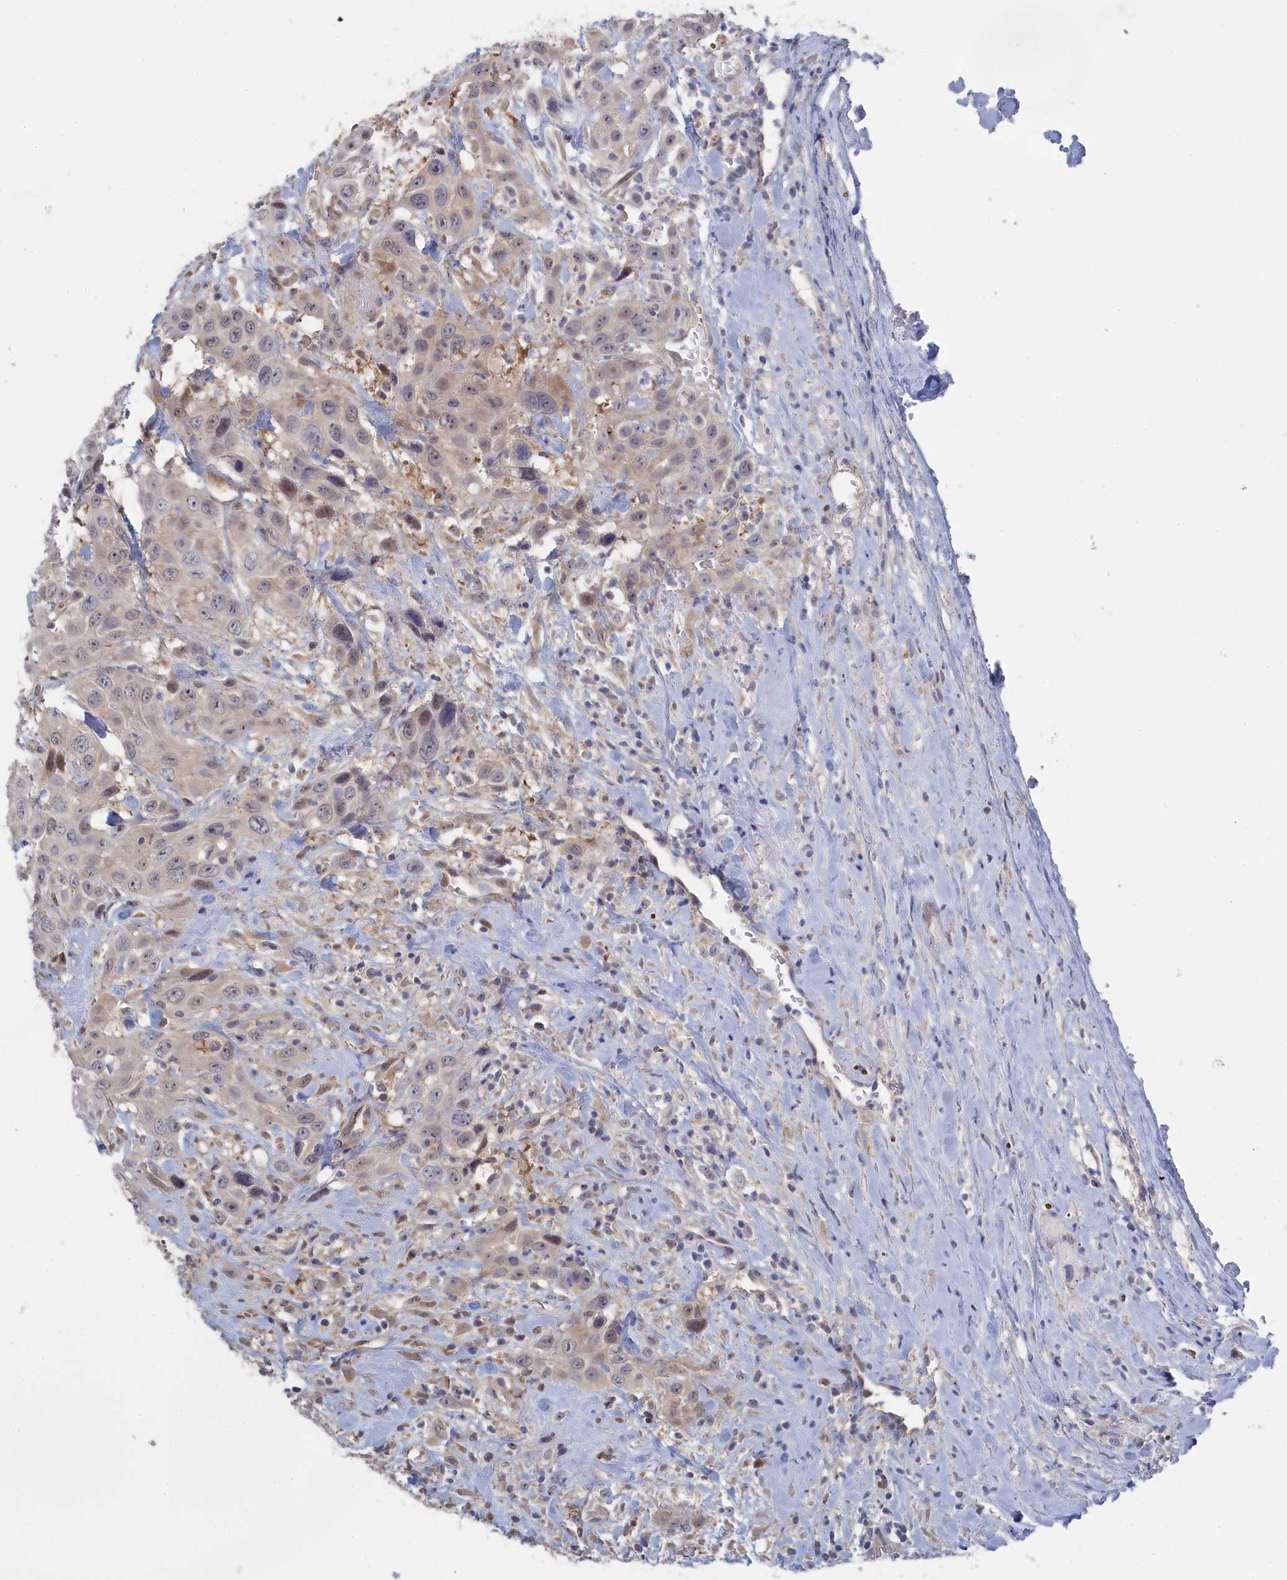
{"staining": {"intensity": "weak", "quantity": "<25%", "location": "cytoplasmic/membranous"}, "tissue": "head and neck cancer", "cell_type": "Tumor cells", "image_type": "cancer", "snomed": [{"axis": "morphology", "description": "Squamous cell carcinoma, NOS"}, {"axis": "topography", "description": "Head-Neck"}], "caption": "There is no significant expression in tumor cells of head and neck squamous cell carcinoma.", "gene": "IRGQ", "patient": {"sex": "male", "age": 81}}